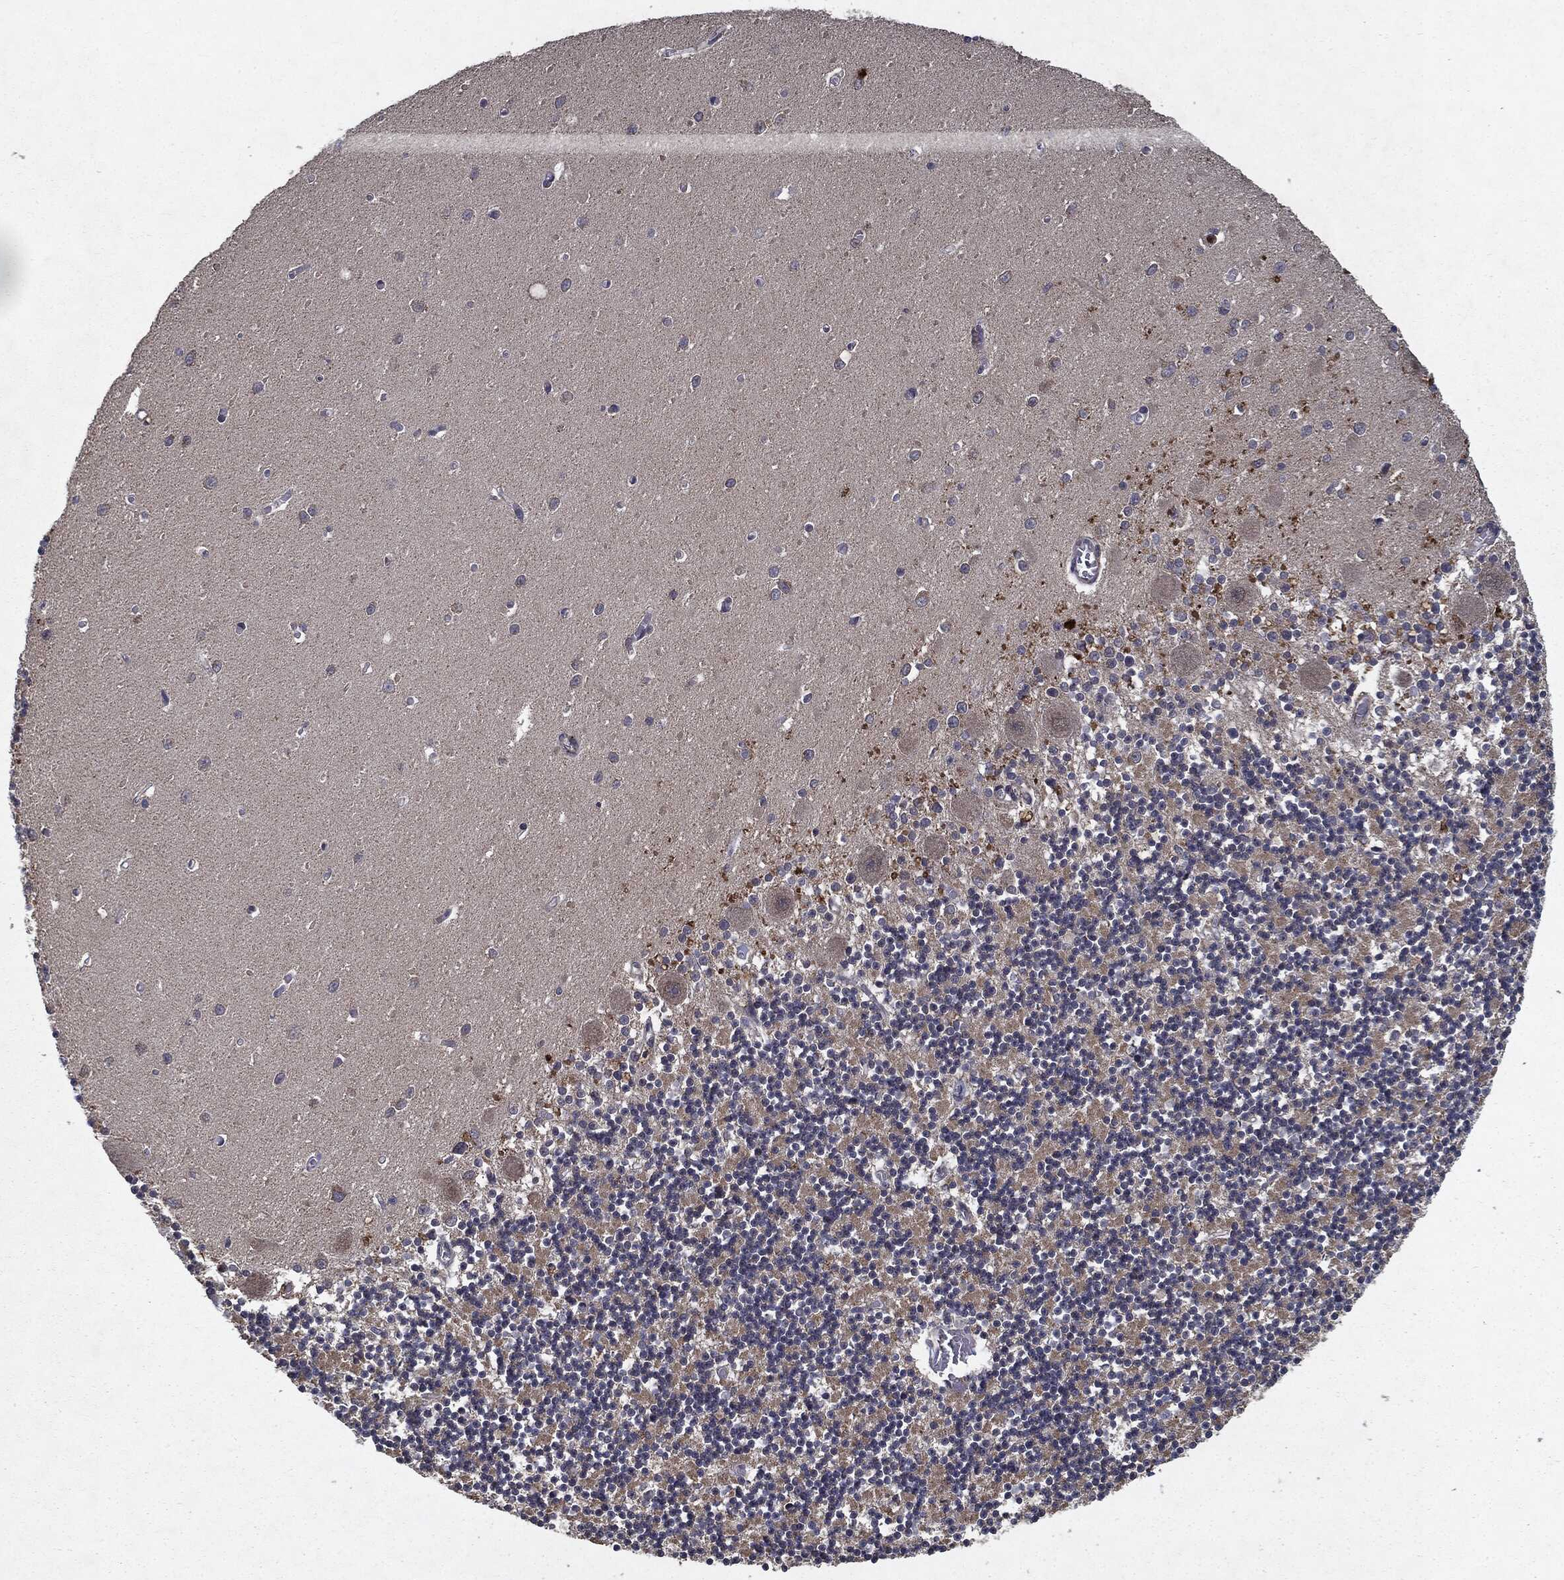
{"staining": {"intensity": "negative", "quantity": "none", "location": "none"}, "tissue": "cerebellum", "cell_type": "Cells in granular layer", "image_type": "normal", "snomed": [{"axis": "morphology", "description": "Normal tissue, NOS"}, {"axis": "topography", "description": "Cerebellum"}], "caption": "The immunohistochemistry micrograph has no significant positivity in cells in granular layer of cerebellum.", "gene": "HDAC5", "patient": {"sex": "female", "age": 64}}